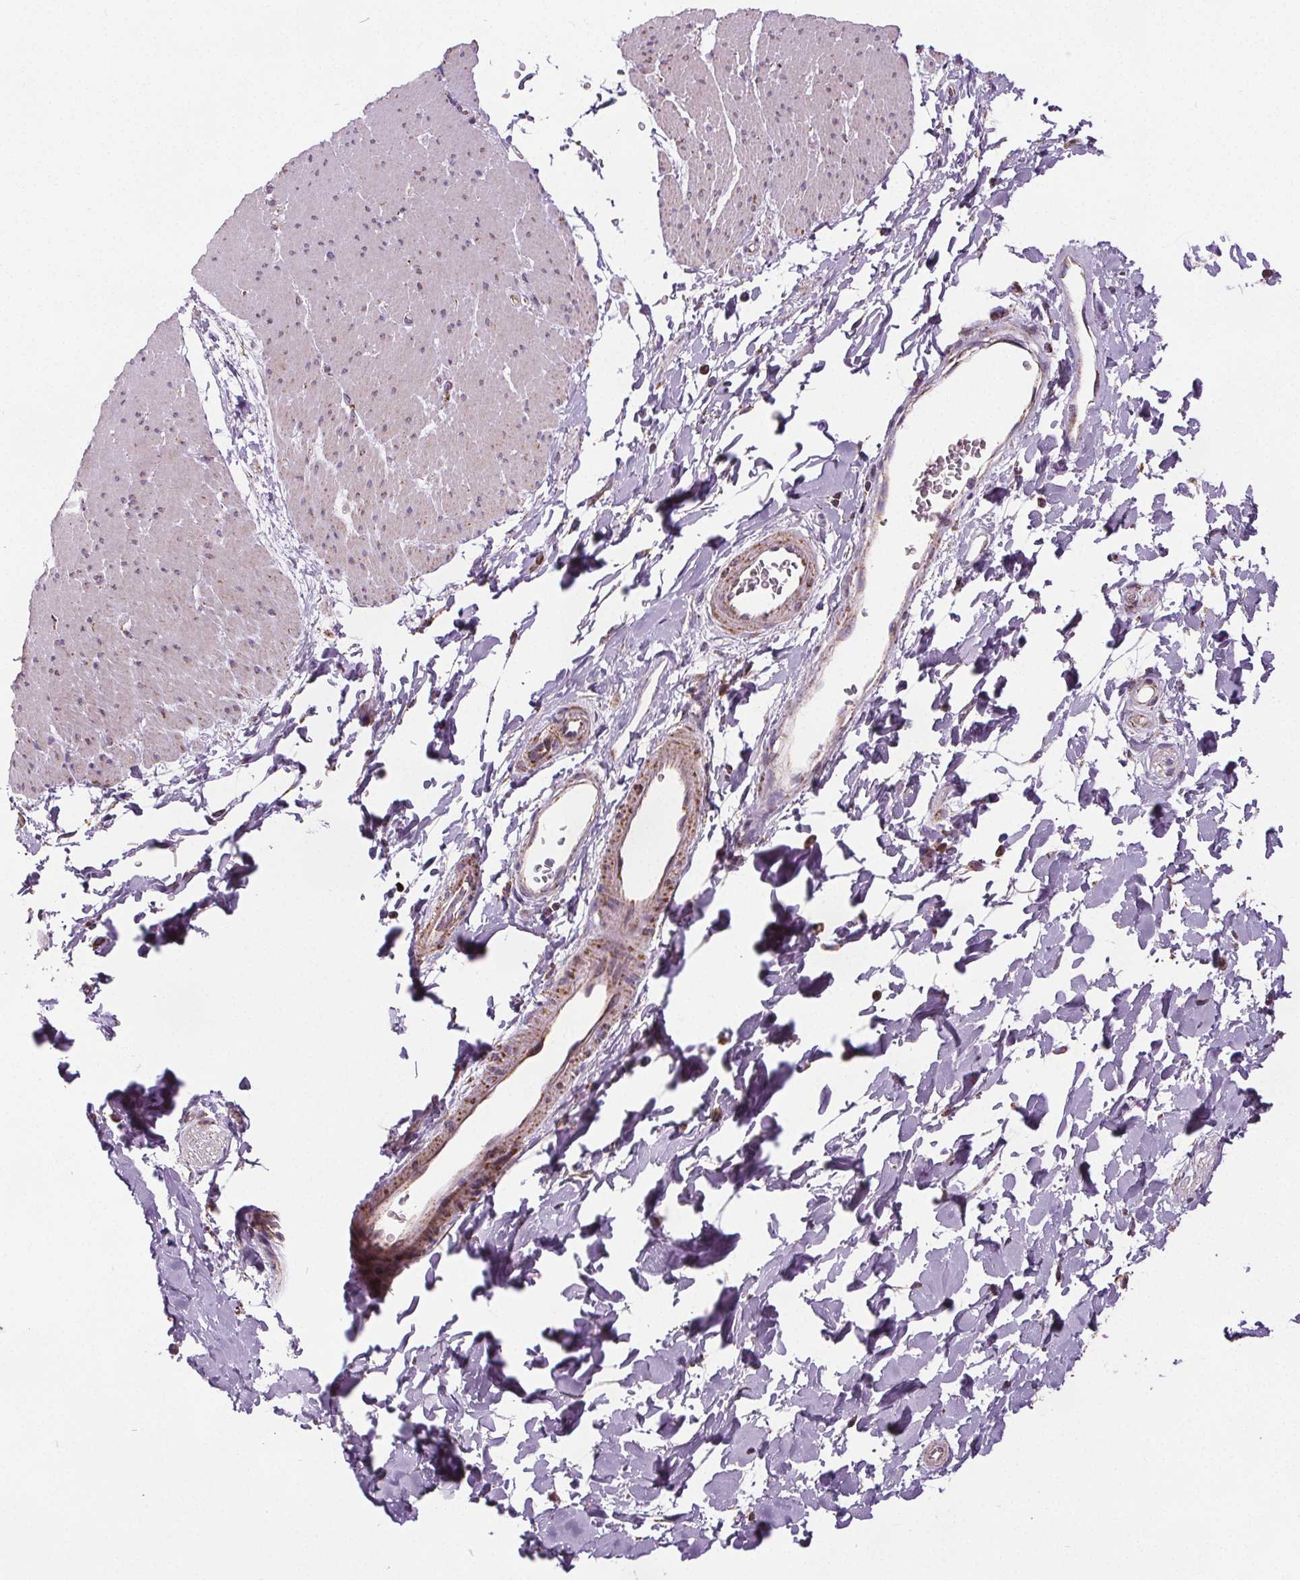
{"staining": {"intensity": "weak", "quantity": "25%-75%", "location": "cytoplasmic/membranous"}, "tissue": "smooth muscle", "cell_type": "Smooth muscle cells", "image_type": "normal", "snomed": [{"axis": "morphology", "description": "Normal tissue, NOS"}, {"axis": "topography", "description": "Smooth muscle"}, {"axis": "topography", "description": "Rectum"}], "caption": "A histopathology image showing weak cytoplasmic/membranous positivity in approximately 25%-75% of smooth muscle cells in benign smooth muscle, as visualized by brown immunohistochemical staining.", "gene": "SUCLA2", "patient": {"sex": "male", "age": 53}}